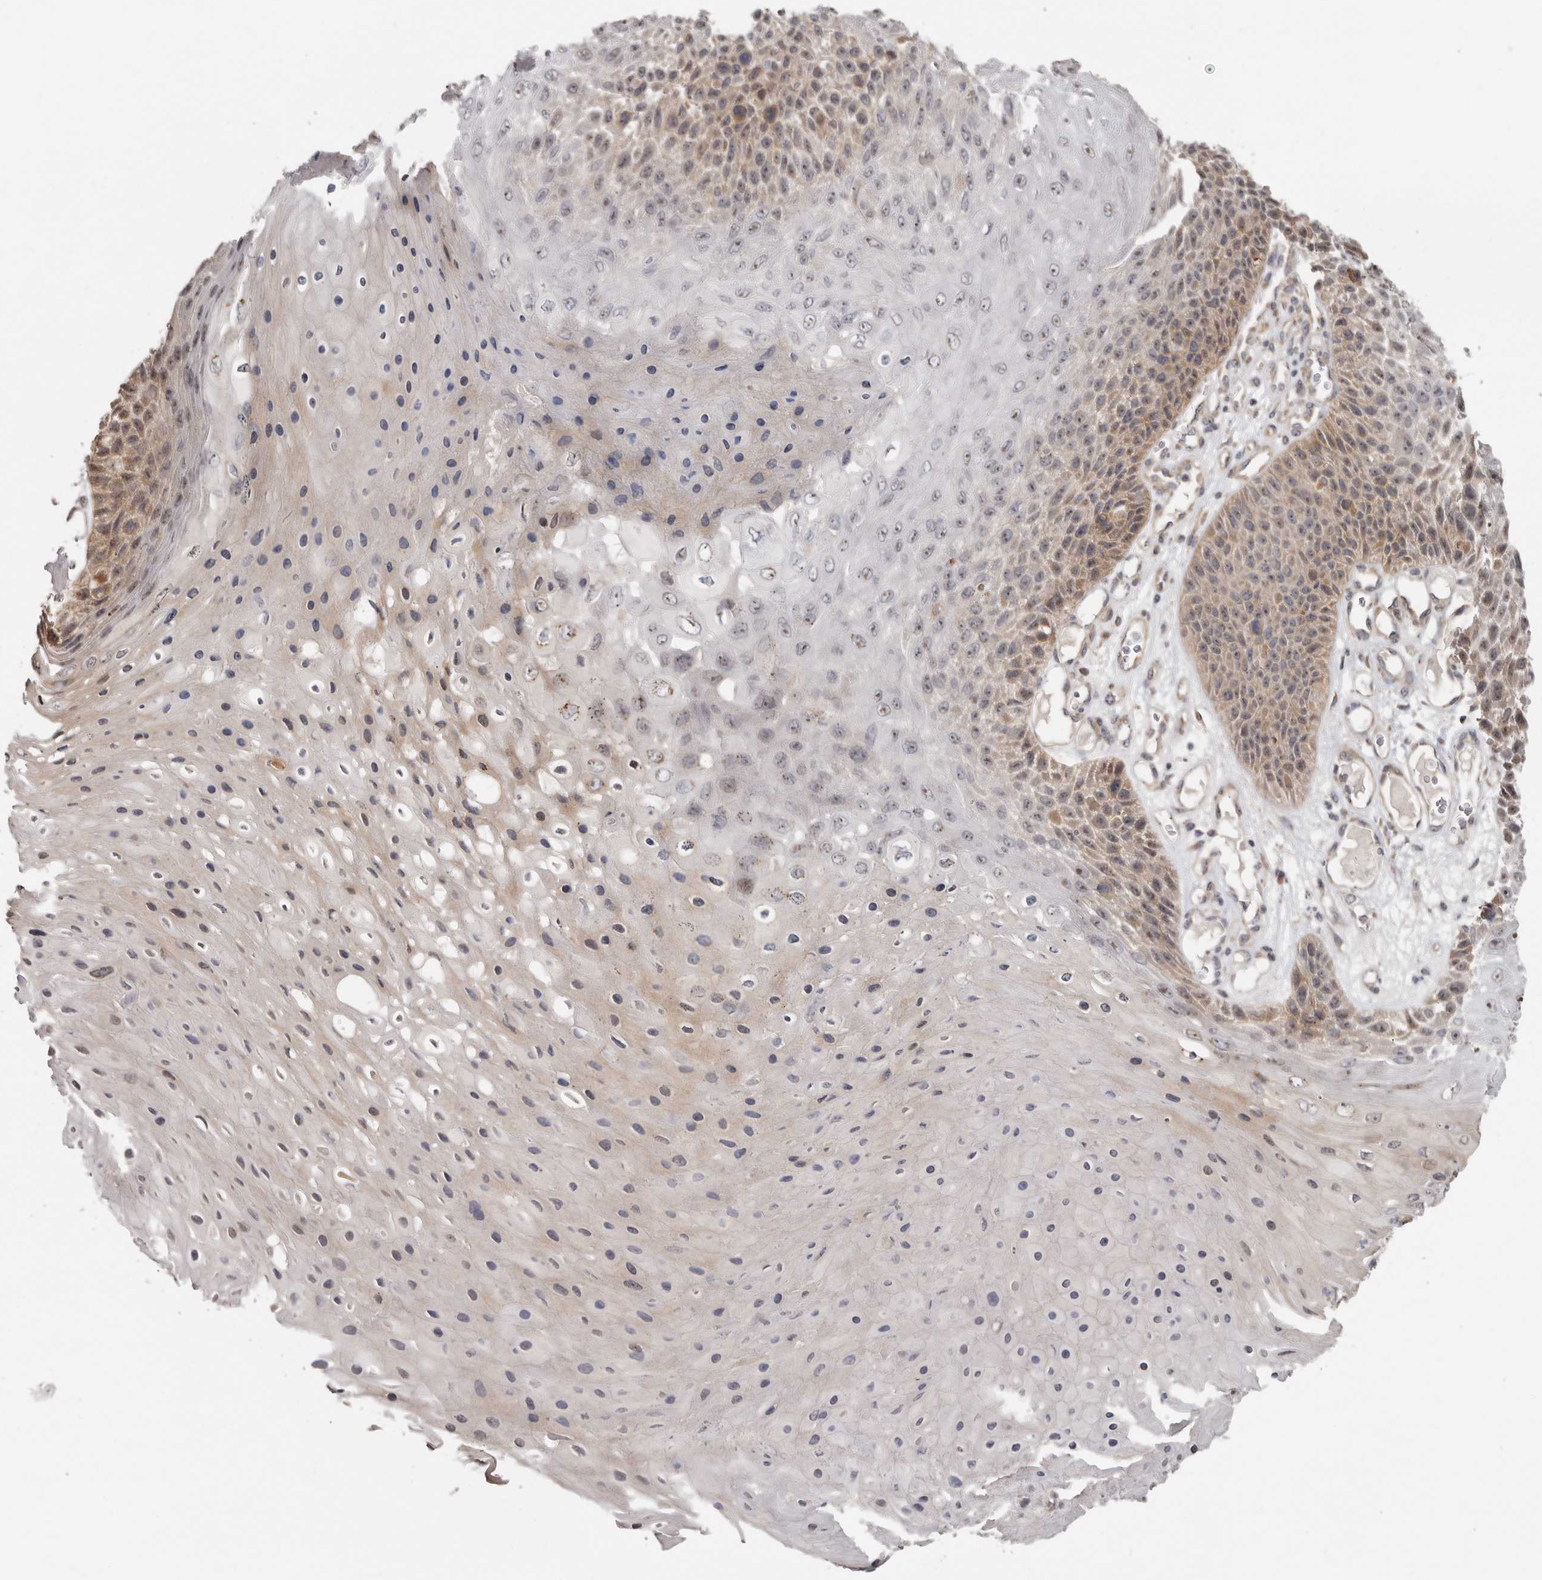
{"staining": {"intensity": "moderate", "quantity": "25%-75%", "location": "cytoplasmic/membranous,nuclear"}, "tissue": "skin cancer", "cell_type": "Tumor cells", "image_type": "cancer", "snomed": [{"axis": "morphology", "description": "Squamous cell carcinoma, NOS"}, {"axis": "topography", "description": "Skin"}], "caption": "DAB (3,3'-diaminobenzidine) immunohistochemical staining of skin cancer (squamous cell carcinoma) displays moderate cytoplasmic/membranous and nuclear protein staining in about 25%-75% of tumor cells. The protein is shown in brown color, while the nuclei are stained blue.", "gene": "BAD", "patient": {"sex": "female", "age": 88}}